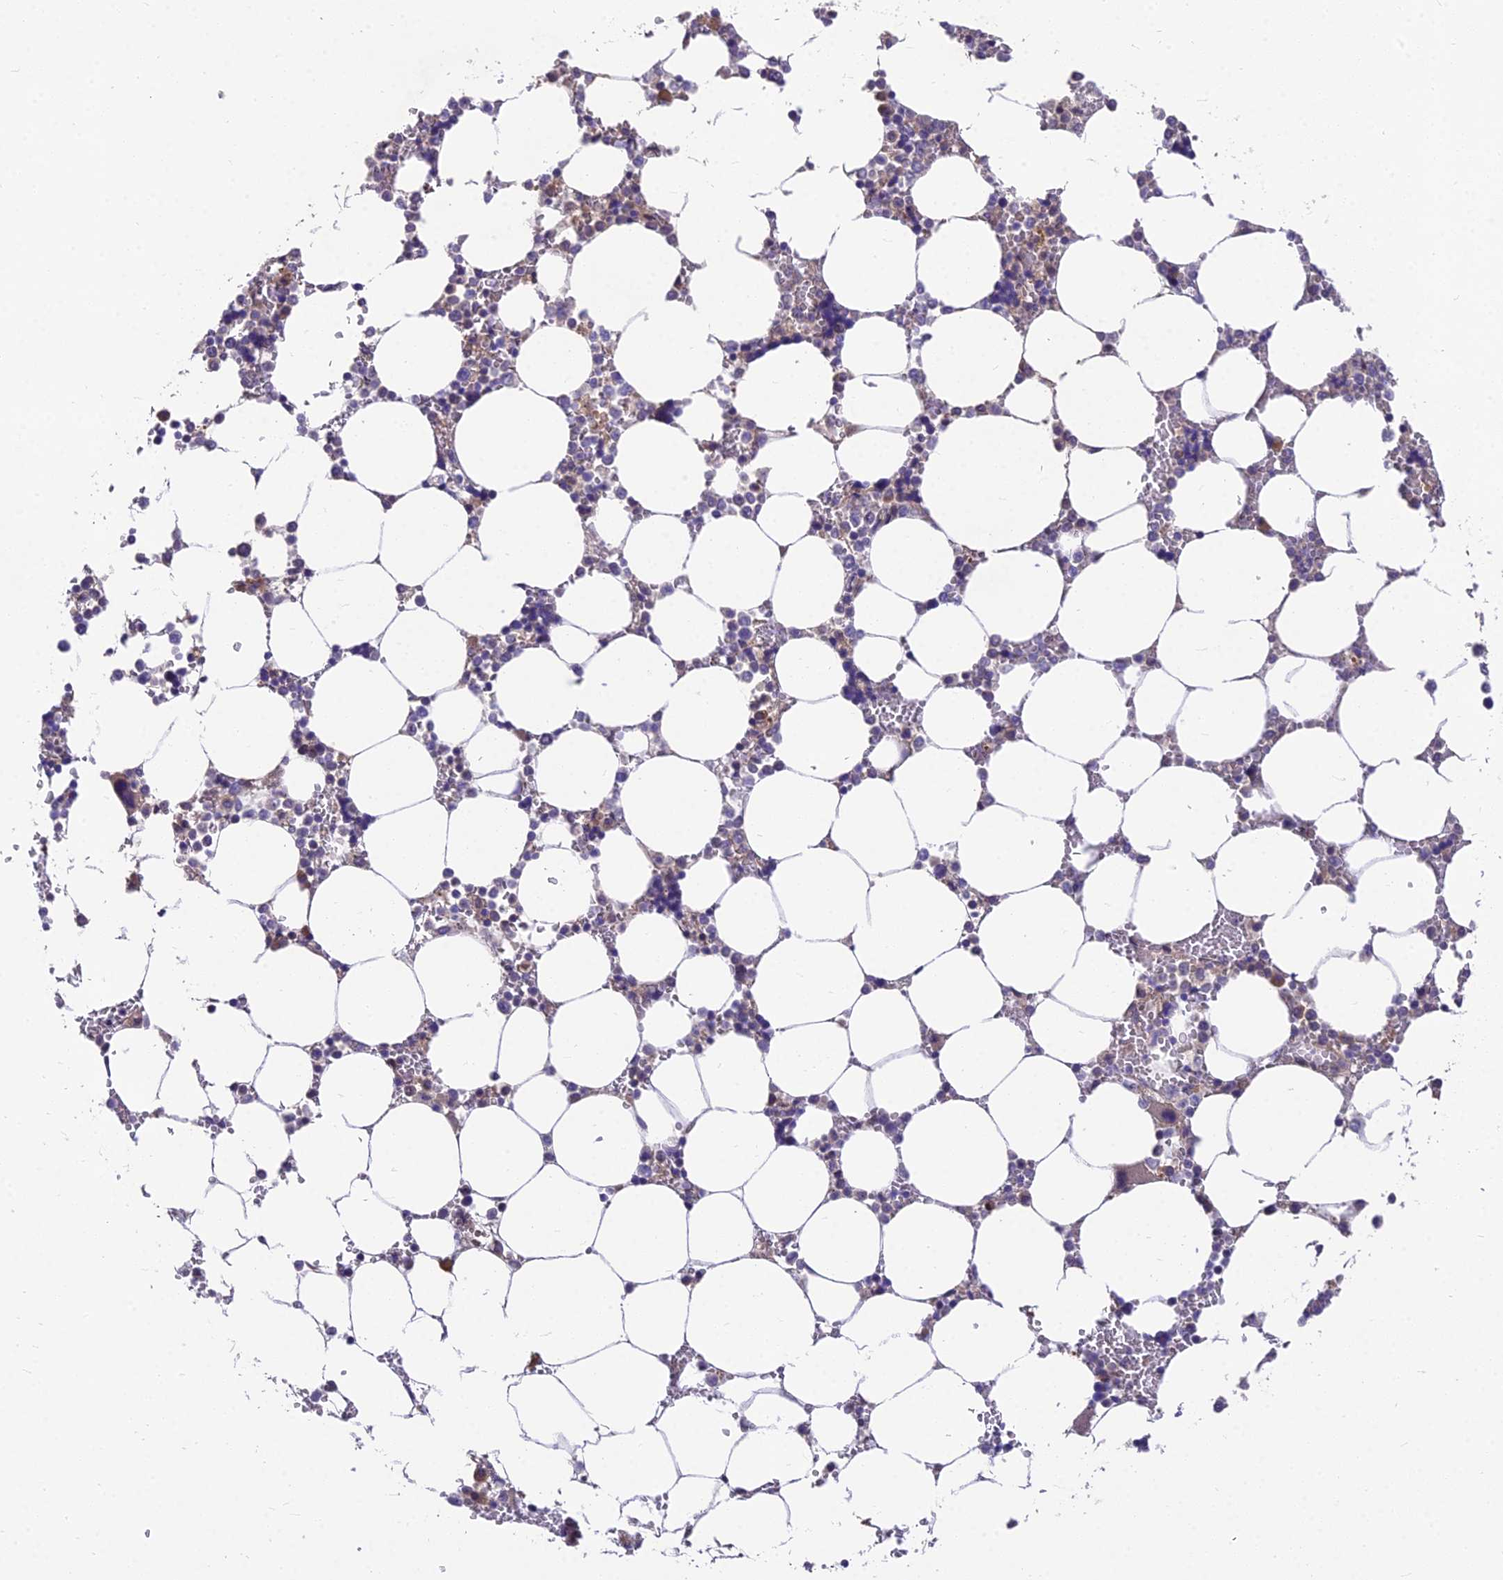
{"staining": {"intensity": "moderate", "quantity": "<25%", "location": "cytoplasmic/membranous,nuclear"}, "tissue": "bone marrow", "cell_type": "Hematopoietic cells", "image_type": "normal", "snomed": [{"axis": "morphology", "description": "Normal tissue, NOS"}, {"axis": "topography", "description": "Bone marrow"}], "caption": "Immunohistochemistry (IHC) image of unremarkable bone marrow: human bone marrow stained using immunohistochemistry (IHC) shows low levels of moderate protein expression localized specifically in the cytoplasmic/membranous,nuclear of hematopoietic cells, appearing as a cytoplasmic/membranous,nuclear brown color.", "gene": "ZNF333", "patient": {"sex": "male", "age": 64}}